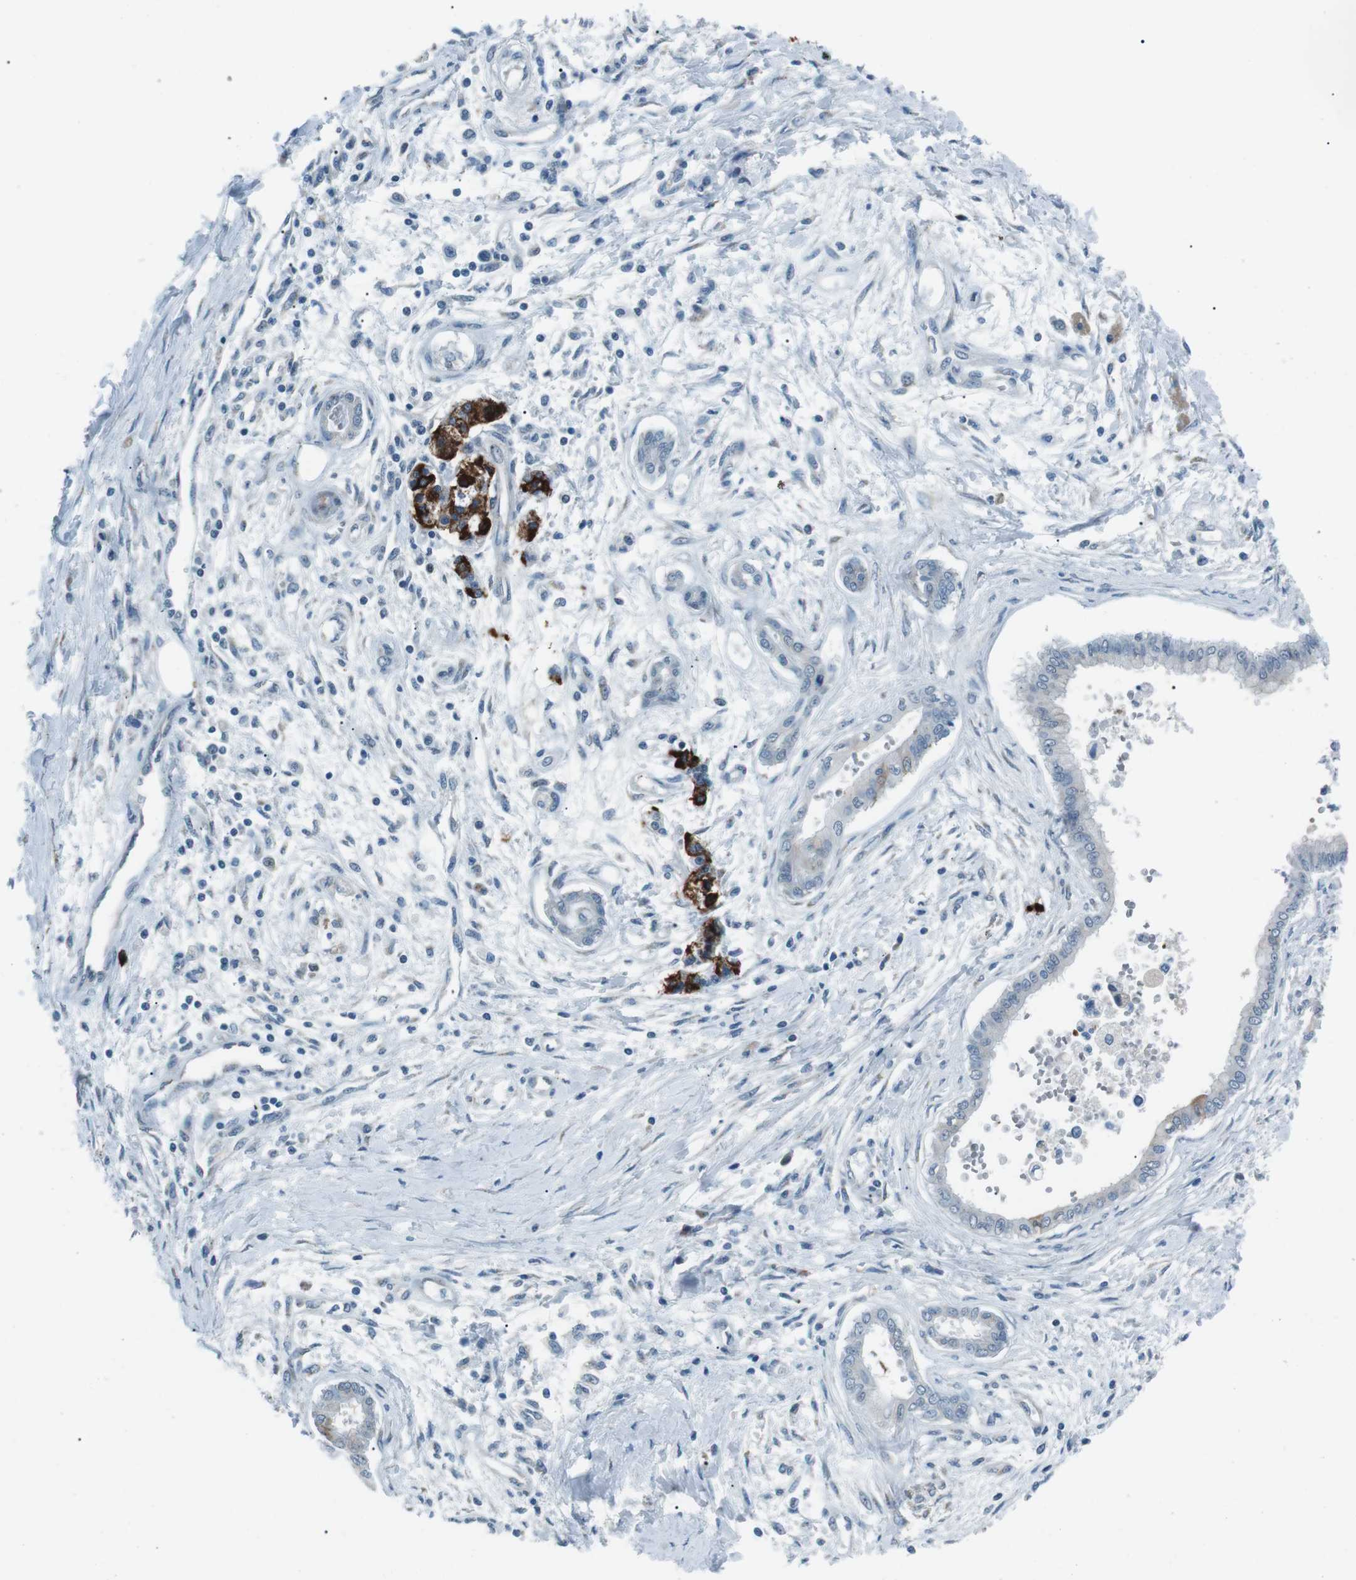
{"staining": {"intensity": "negative", "quantity": "none", "location": "none"}, "tissue": "pancreatic cancer", "cell_type": "Tumor cells", "image_type": "cancer", "snomed": [{"axis": "morphology", "description": "Adenocarcinoma, NOS"}, {"axis": "topography", "description": "Pancreas"}], "caption": "DAB (3,3'-diaminobenzidine) immunohistochemical staining of human pancreatic cancer displays no significant expression in tumor cells. The staining is performed using DAB (3,3'-diaminobenzidine) brown chromogen with nuclei counter-stained in using hematoxylin.", "gene": "SERPINB2", "patient": {"sex": "male", "age": 56}}